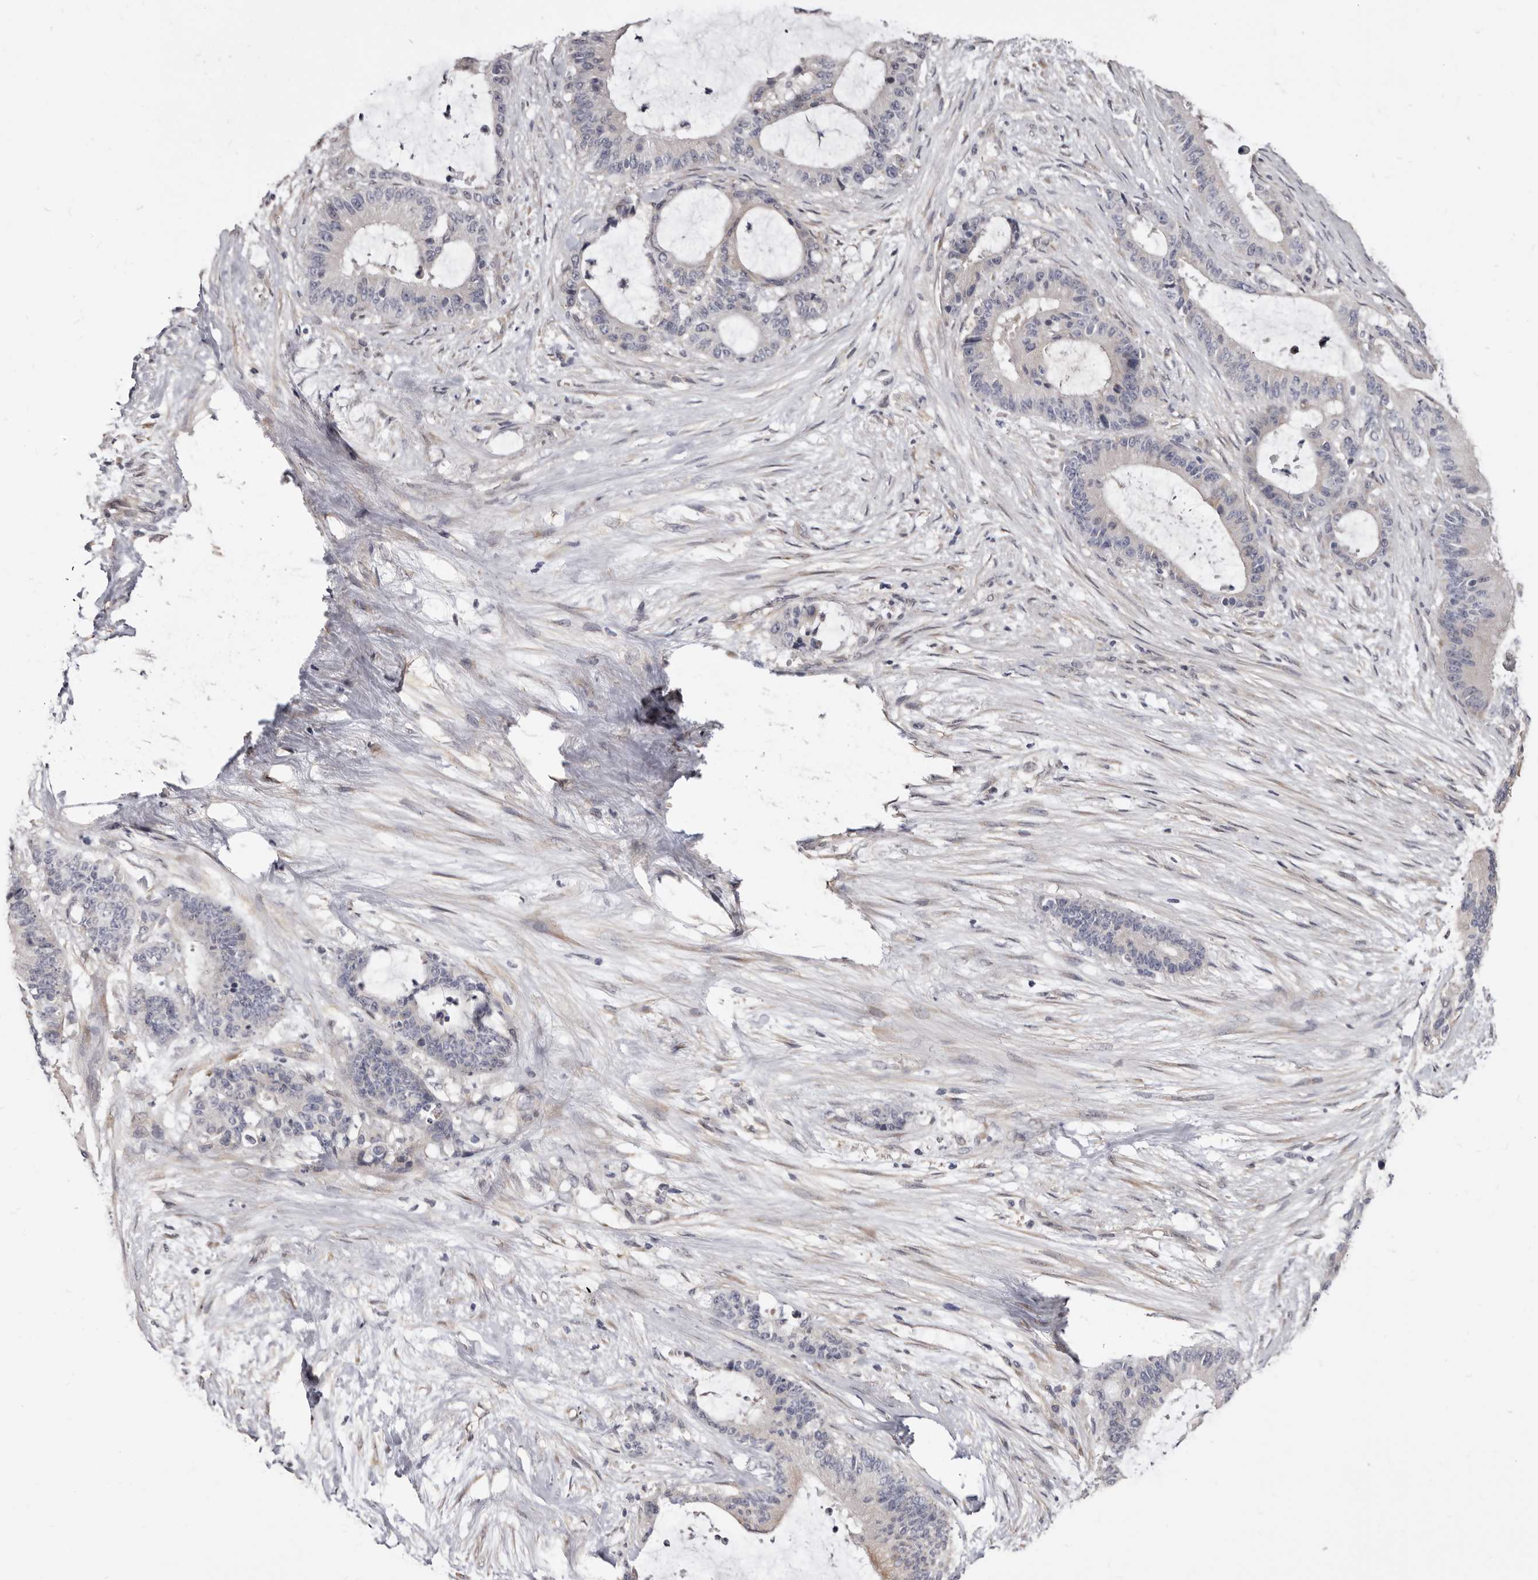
{"staining": {"intensity": "negative", "quantity": "none", "location": "none"}, "tissue": "liver cancer", "cell_type": "Tumor cells", "image_type": "cancer", "snomed": [{"axis": "morphology", "description": "Normal tissue, NOS"}, {"axis": "morphology", "description": "Cholangiocarcinoma"}, {"axis": "topography", "description": "Liver"}, {"axis": "topography", "description": "Peripheral nerve tissue"}], "caption": "Tumor cells are negative for protein expression in human liver cholangiocarcinoma.", "gene": "KHDRBS2", "patient": {"sex": "female", "age": 73}}